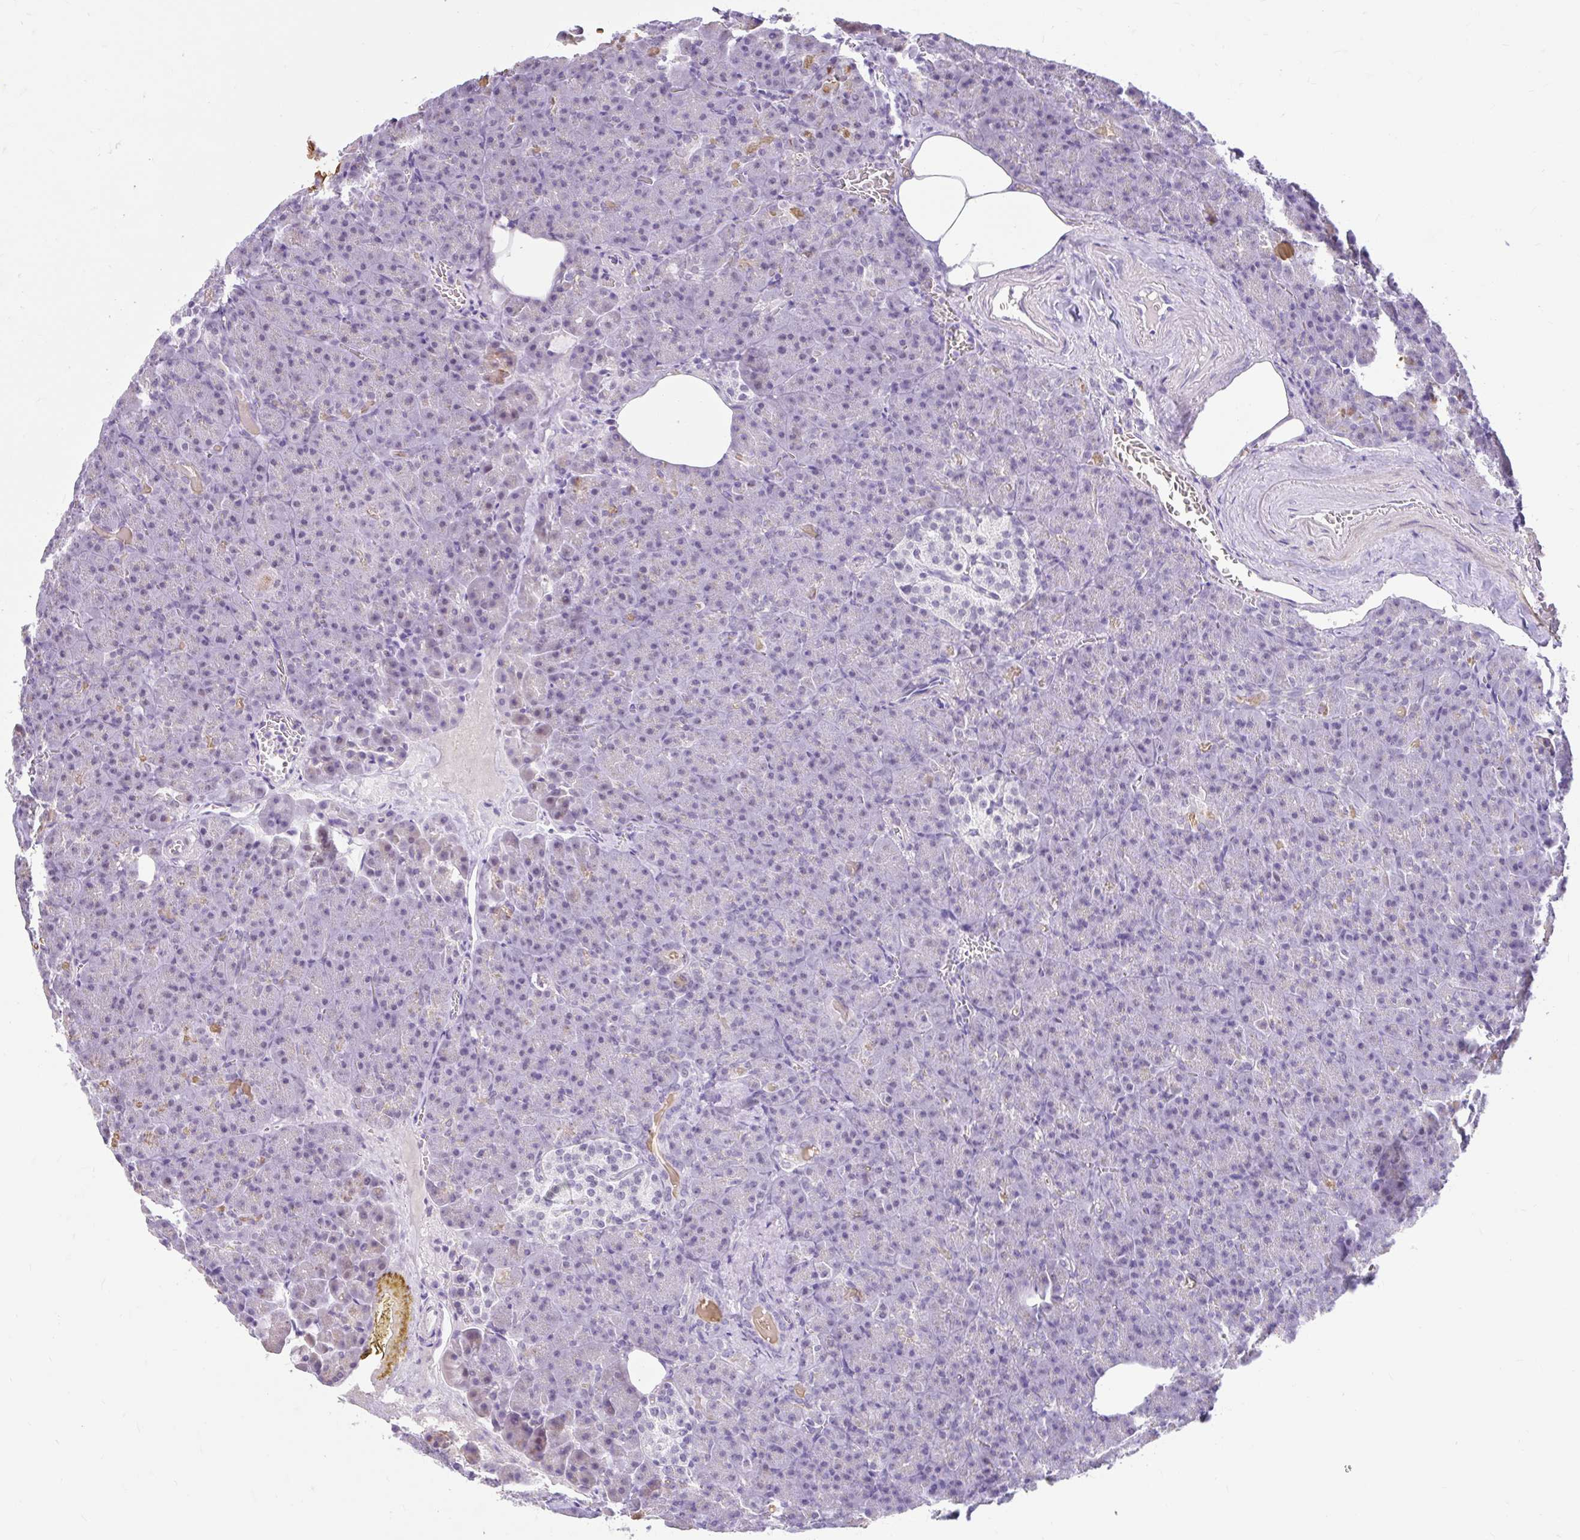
{"staining": {"intensity": "moderate", "quantity": "<25%", "location": "cytoplasmic/membranous,nuclear"}, "tissue": "pancreas", "cell_type": "Exocrine glandular cells", "image_type": "normal", "snomed": [{"axis": "morphology", "description": "Normal tissue, NOS"}, {"axis": "topography", "description": "Pancreas"}], "caption": "IHC histopathology image of unremarkable pancreas stained for a protein (brown), which reveals low levels of moderate cytoplasmic/membranous,nuclear expression in about <25% of exocrine glandular cells.", "gene": "DCAF17", "patient": {"sex": "female", "age": 74}}